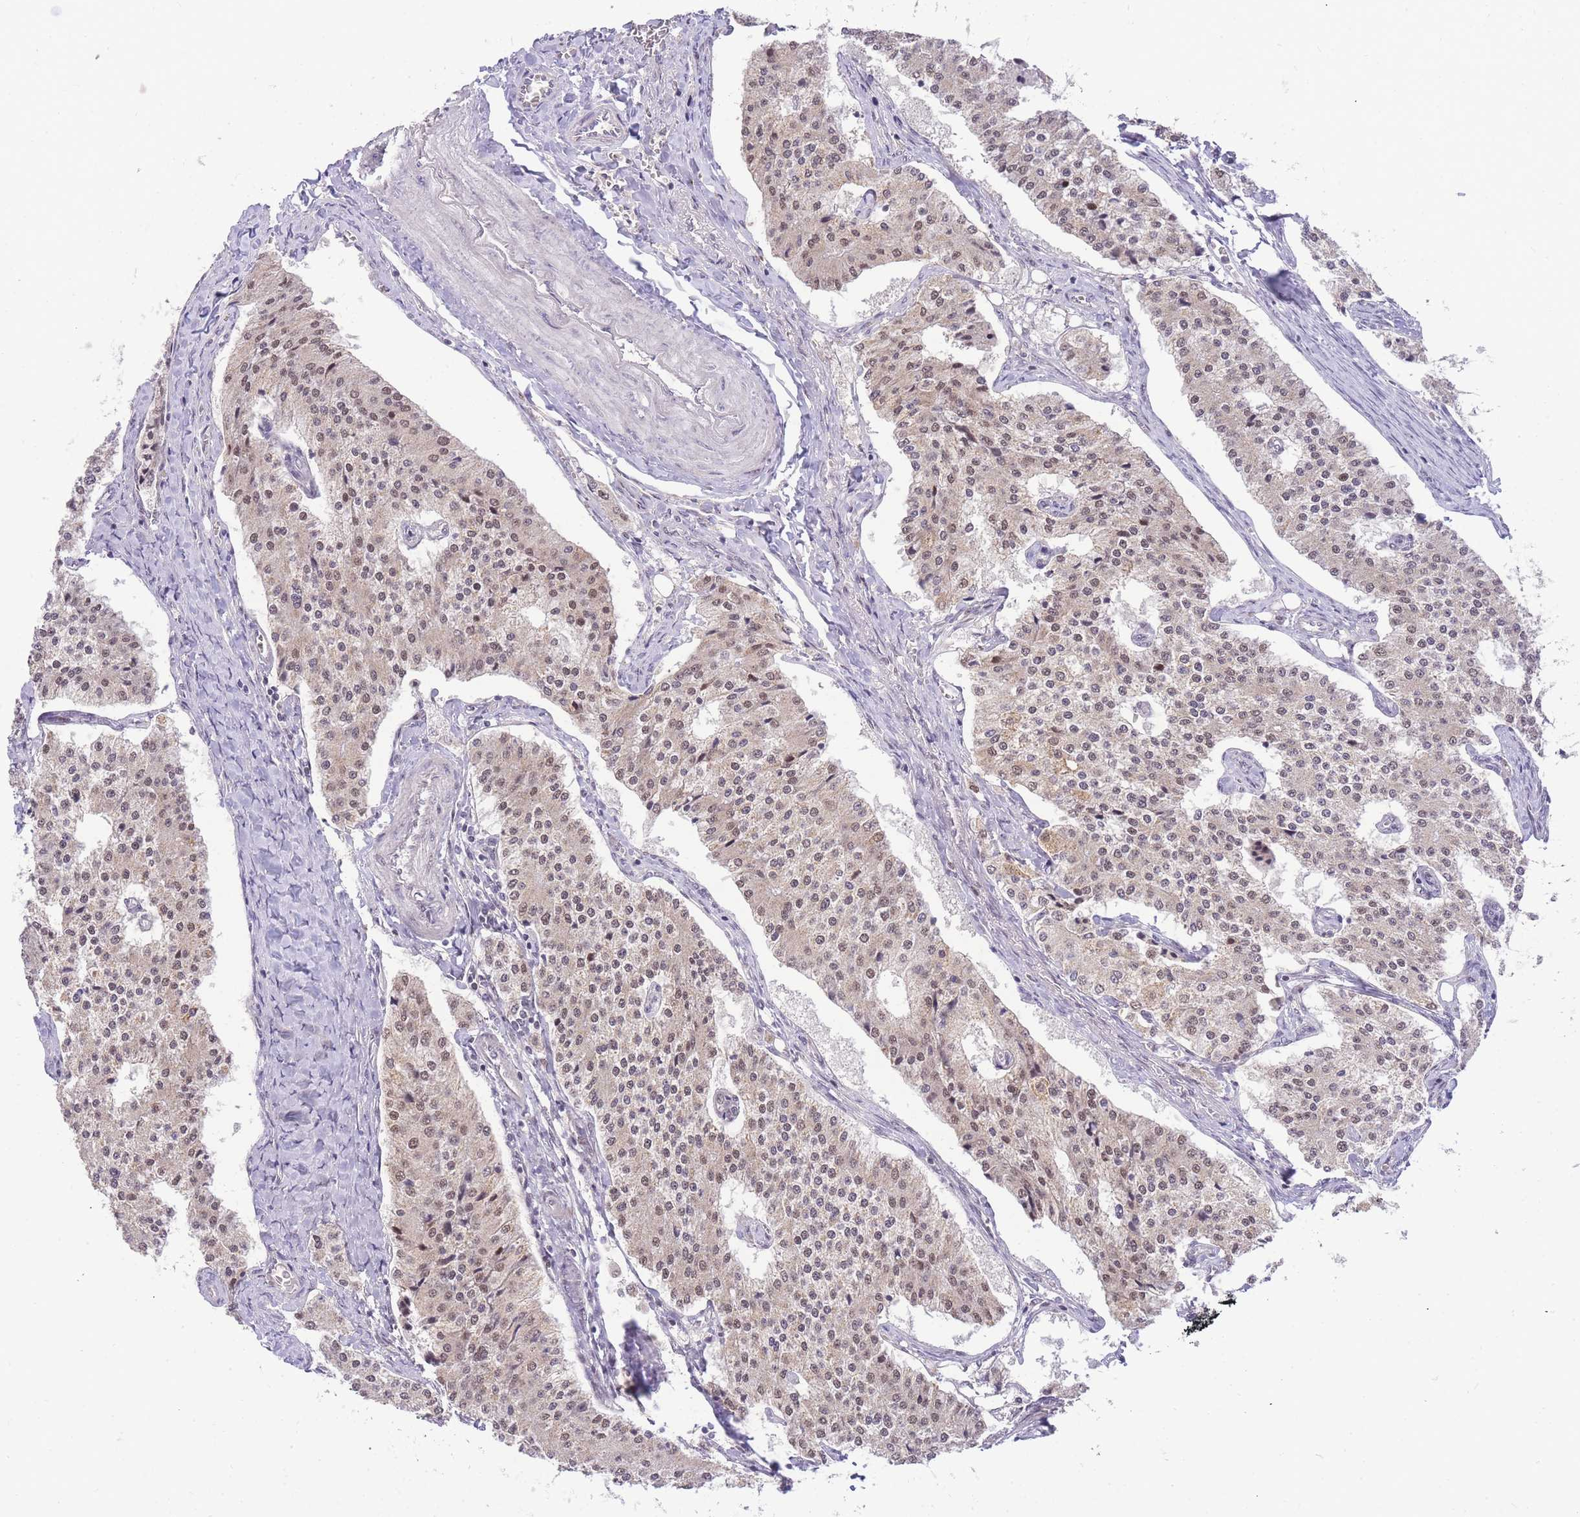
{"staining": {"intensity": "moderate", "quantity": ">75%", "location": "cytoplasmic/membranous,nuclear"}, "tissue": "carcinoid", "cell_type": "Tumor cells", "image_type": "cancer", "snomed": [{"axis": "morphology", "description": "Carcinoid, malignant, NOS"}, {"axis": "topography", "description": "Colon"}], "caption": "Immunohistochemistry (IHC) micrograph of human carcinoid stained for a protein (brown), which shows medium levels of moderate cytoplasmic/membranous and nuclear staining in about >75% of tumor cells.", "gene": "PUS10", "patient": {"sex": "female", "age": 52}}